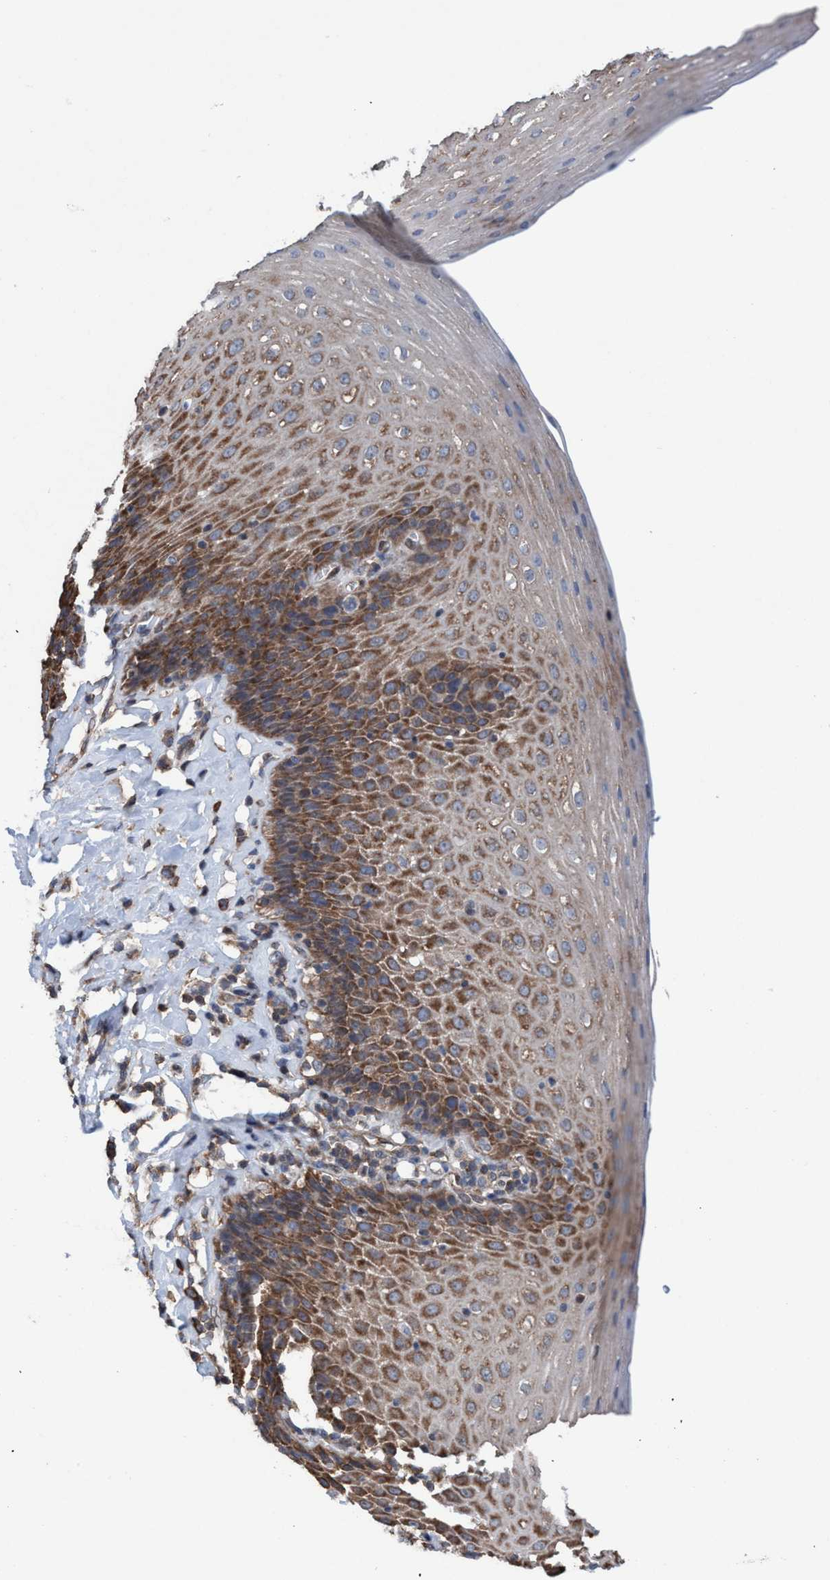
{"staining": {"intensity": "moderate", "quantity": ">75%", "location": "cytoplasmic/membranous"}, "tissue": "esophagus", "cell_type": "Squamous epithelial cells", "image_type": "normal", "snomed": [{"axis": "morphology", "description": "Normal tissue, NOS"}, {"axis": "topography", "description": "Esophagus"}], "caption": "Immunohistochemistry (IHC) of unremarkable human esophagus displays medium levels of moderate cytoplasmic/membranous staining in approximately >75% of squamous epithelial cells.", "gene": "METAP2", "patient": {"sex": "female", "age": 61}}